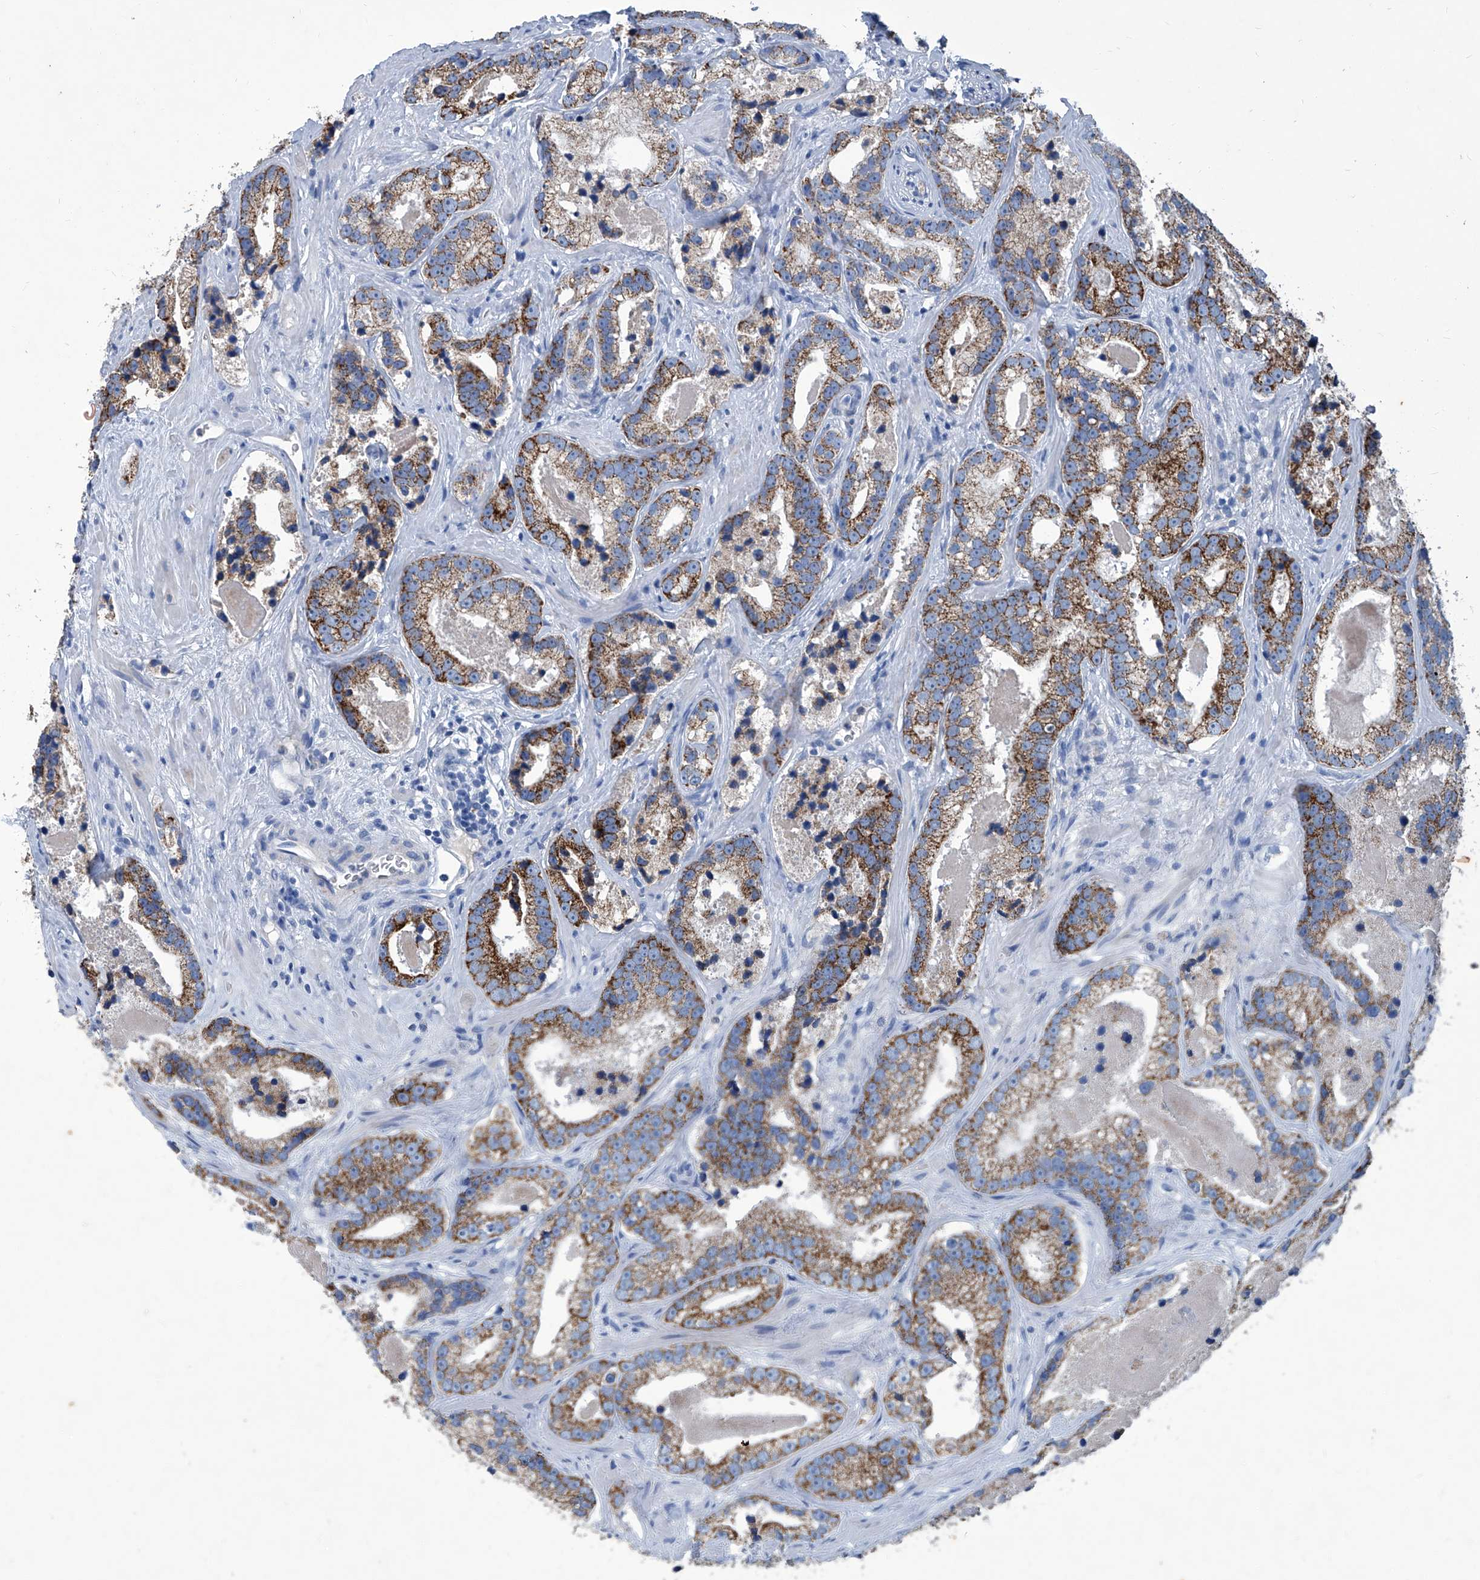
{"staining": {"intensity": "moderate", "quantity": ">75%", "location": "cytoplasmic/membranous"}, "tissue": "prostate cancer", "cell_type": "Tumor cells", "image_type": "cancer", "snomed": [{"axis": "morphology", "description": "Adenocarcinoma, High grade"}, {"axis": "topography", "description": "Prostate"}], "caption": "Prostate cancer stained for a protein (brown) demonstrates moderate cytoplasmic/membranous positive expression in about >75% of tumor cells.", "gene": "MTARC1", "patient": {"sex": "male", "age": 62}}